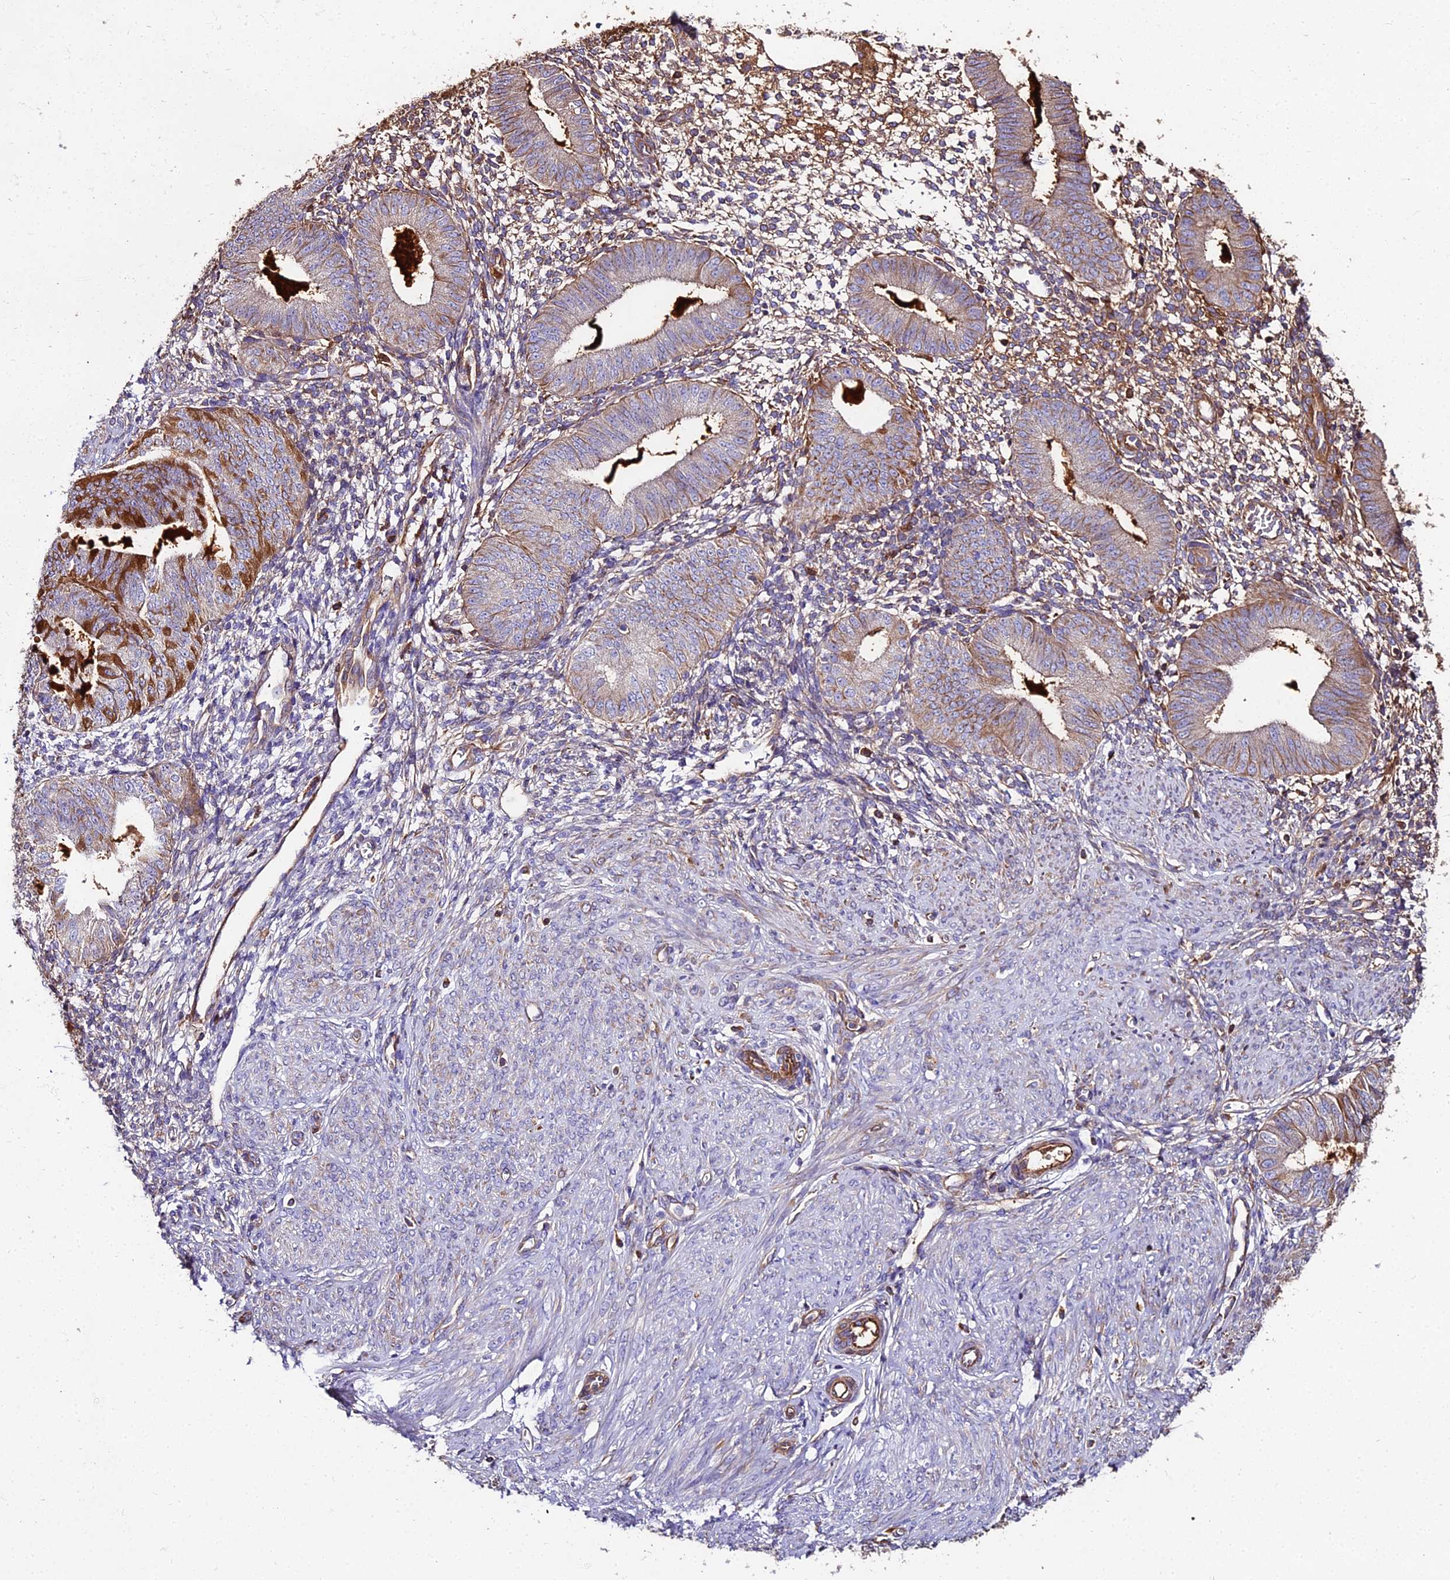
{"staining": {"intensity": "moderate", "quantity": "<25%", "location": "cytoplasmic/membranous"}, "tissue": "endometrium", "cell_type": "Cells in endometrial stroma", "image_type": "normal", "snomed": [{"axis": "morphology", "description": "Normal tissue, NOS"}, {"axis": "topography", "description": "Endometrium"}], "caption": "Unremarkable endometrium was stained to show a protein in brown. There is low levels of moderate cytoplasmic/membranous staining in approximately <25% of cells in endometrial stroma. (DAB (3,3'-diaminobenzidine) = brown stain, brightfield microscopy at high magnification).", "gene": "BEX4", "patient": {"sex": "female", "age": 49}}